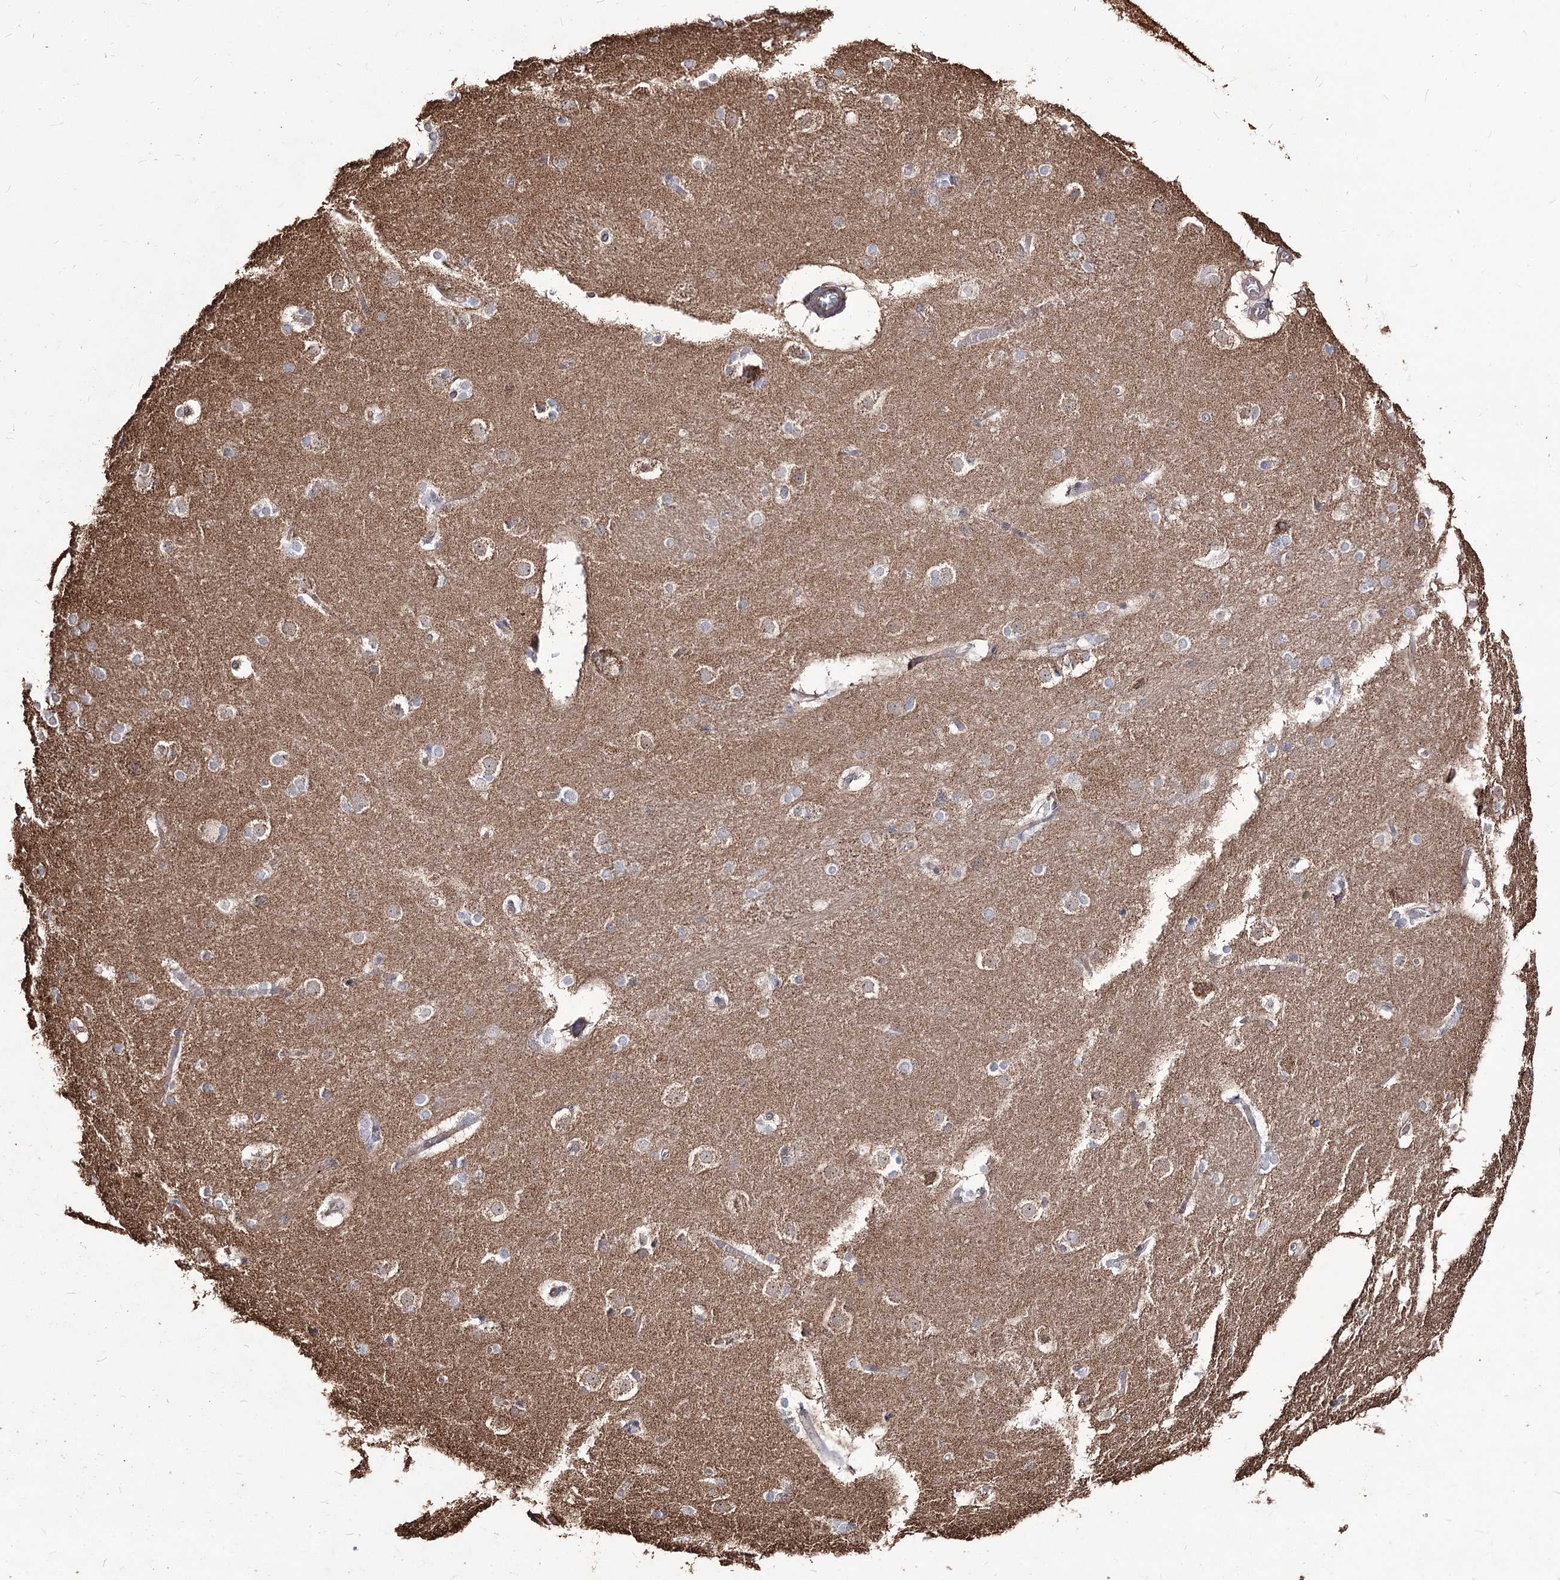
{"staining": {"intensity": "weak", "quantity": "<25%", "location": "cytoplasmic/membranous"}, "tissue": "caudate", "cell_type": "Glial cells", "image_type": "normal", "snomed": [{"axis": "morphology", "description": "Normal tissue, NOS"}, {"axis": "topography", "description": "Lateral ventricle wall"}], "caption": "Immunohistochemistry (IHC) of normal human caudate displays no positivity in glial cells.", "gene": "STK17B", "patient": {"sex": "female", "age": 19}}